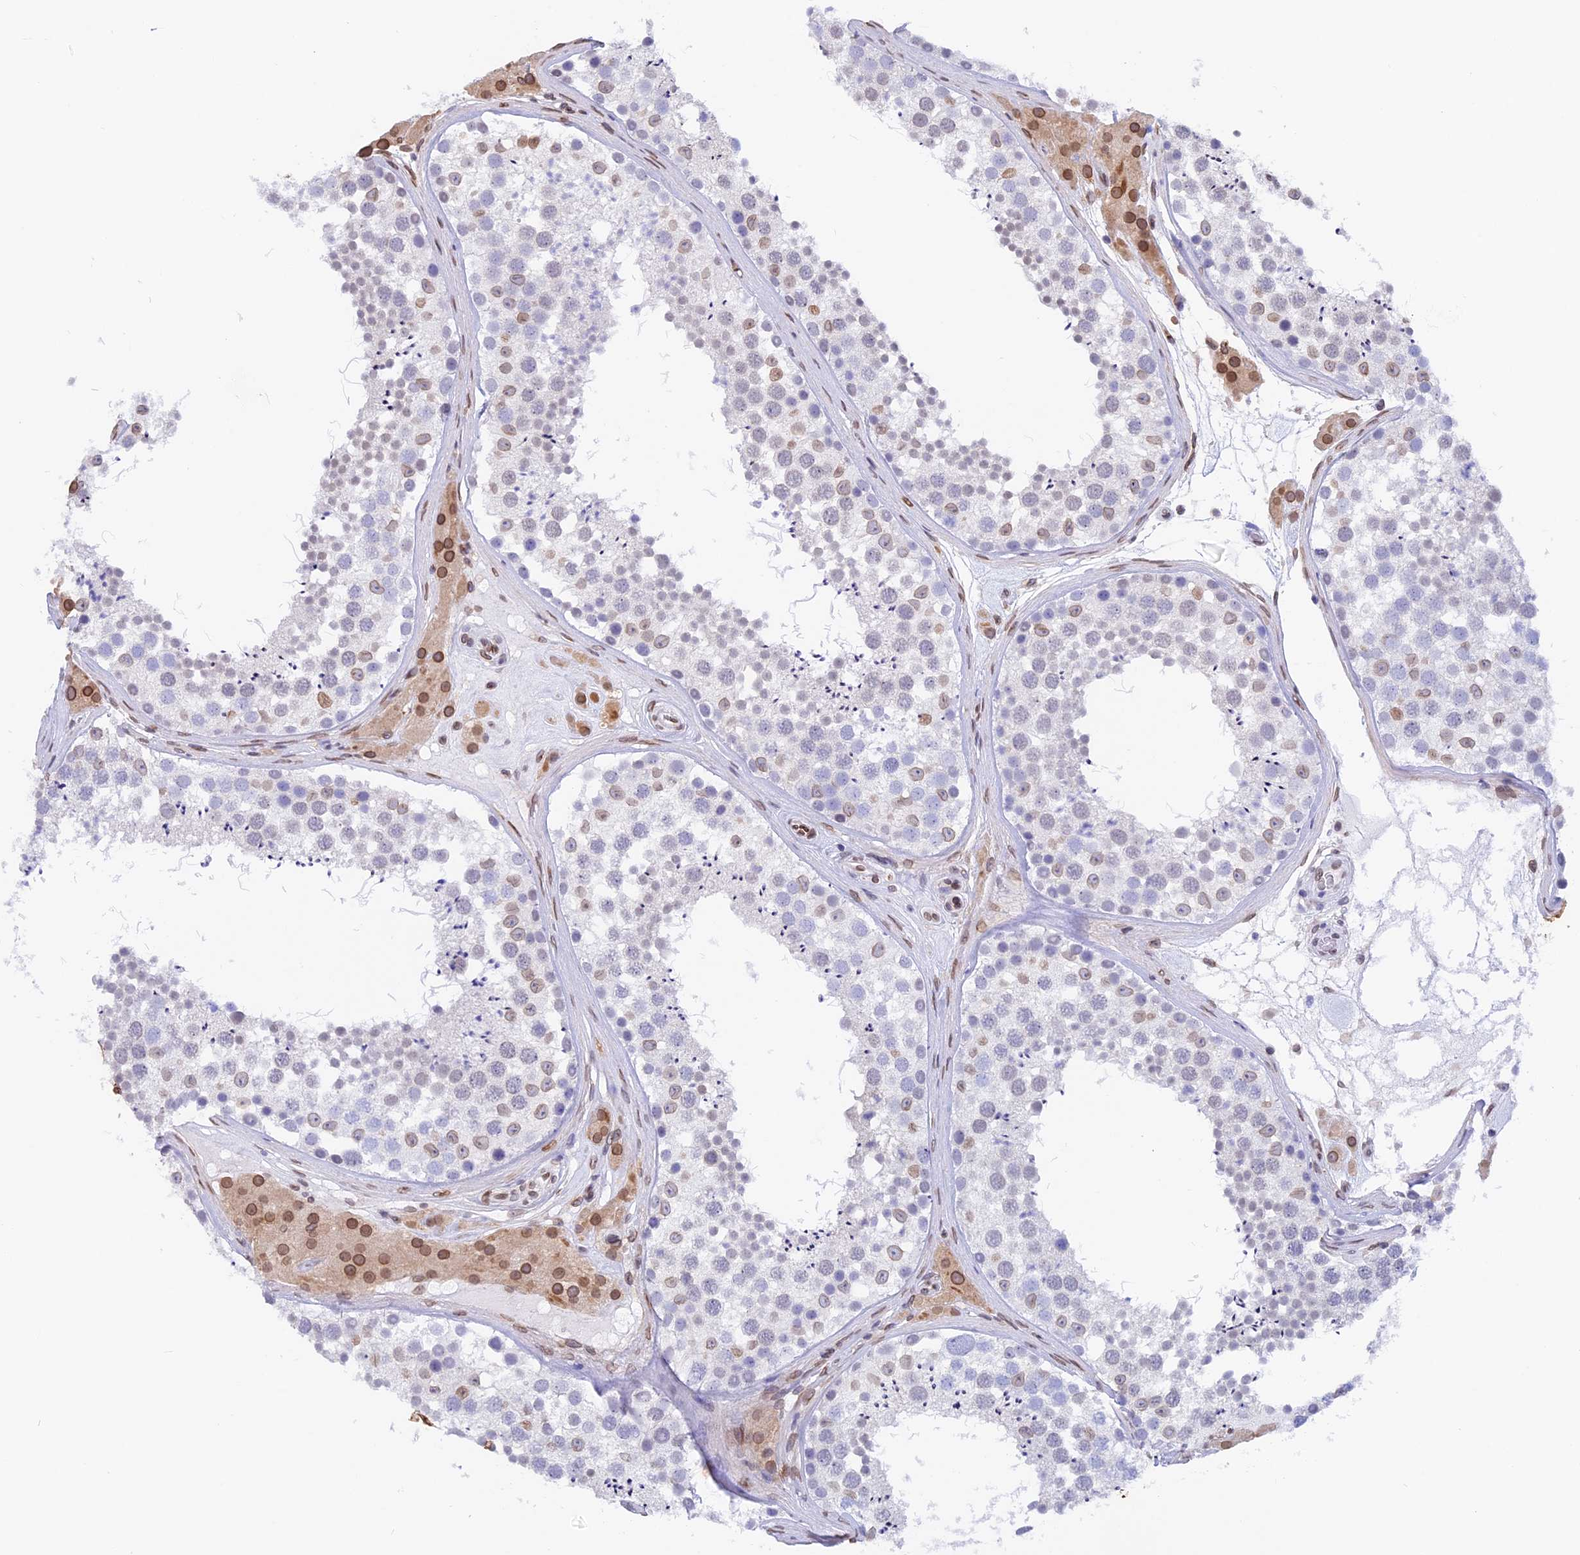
{"staining": {"intensity": "negative", "quantity": "none", "location": "none"}, "tissue": "testis", "cell_type": "Cells in seminiferous ducts", "image_type": "normal", "snomed": [{"axis": "morphology", "description": "Normal tissue, NOS"}, {"axis": "topography", "description": "Testis"}], "caption": "Immunohistochemistry micrograph of normal testis stained for a protein (brown), which exhibits no expression in cells in seminiferous ducts. (DAB (3,3'-diaminobenzidine) immunohistochemistry visualized using brightfield microscopy, high magnification).", "gene": "TMPRSS7", "patient": {"sex": "male", "age": 46}}